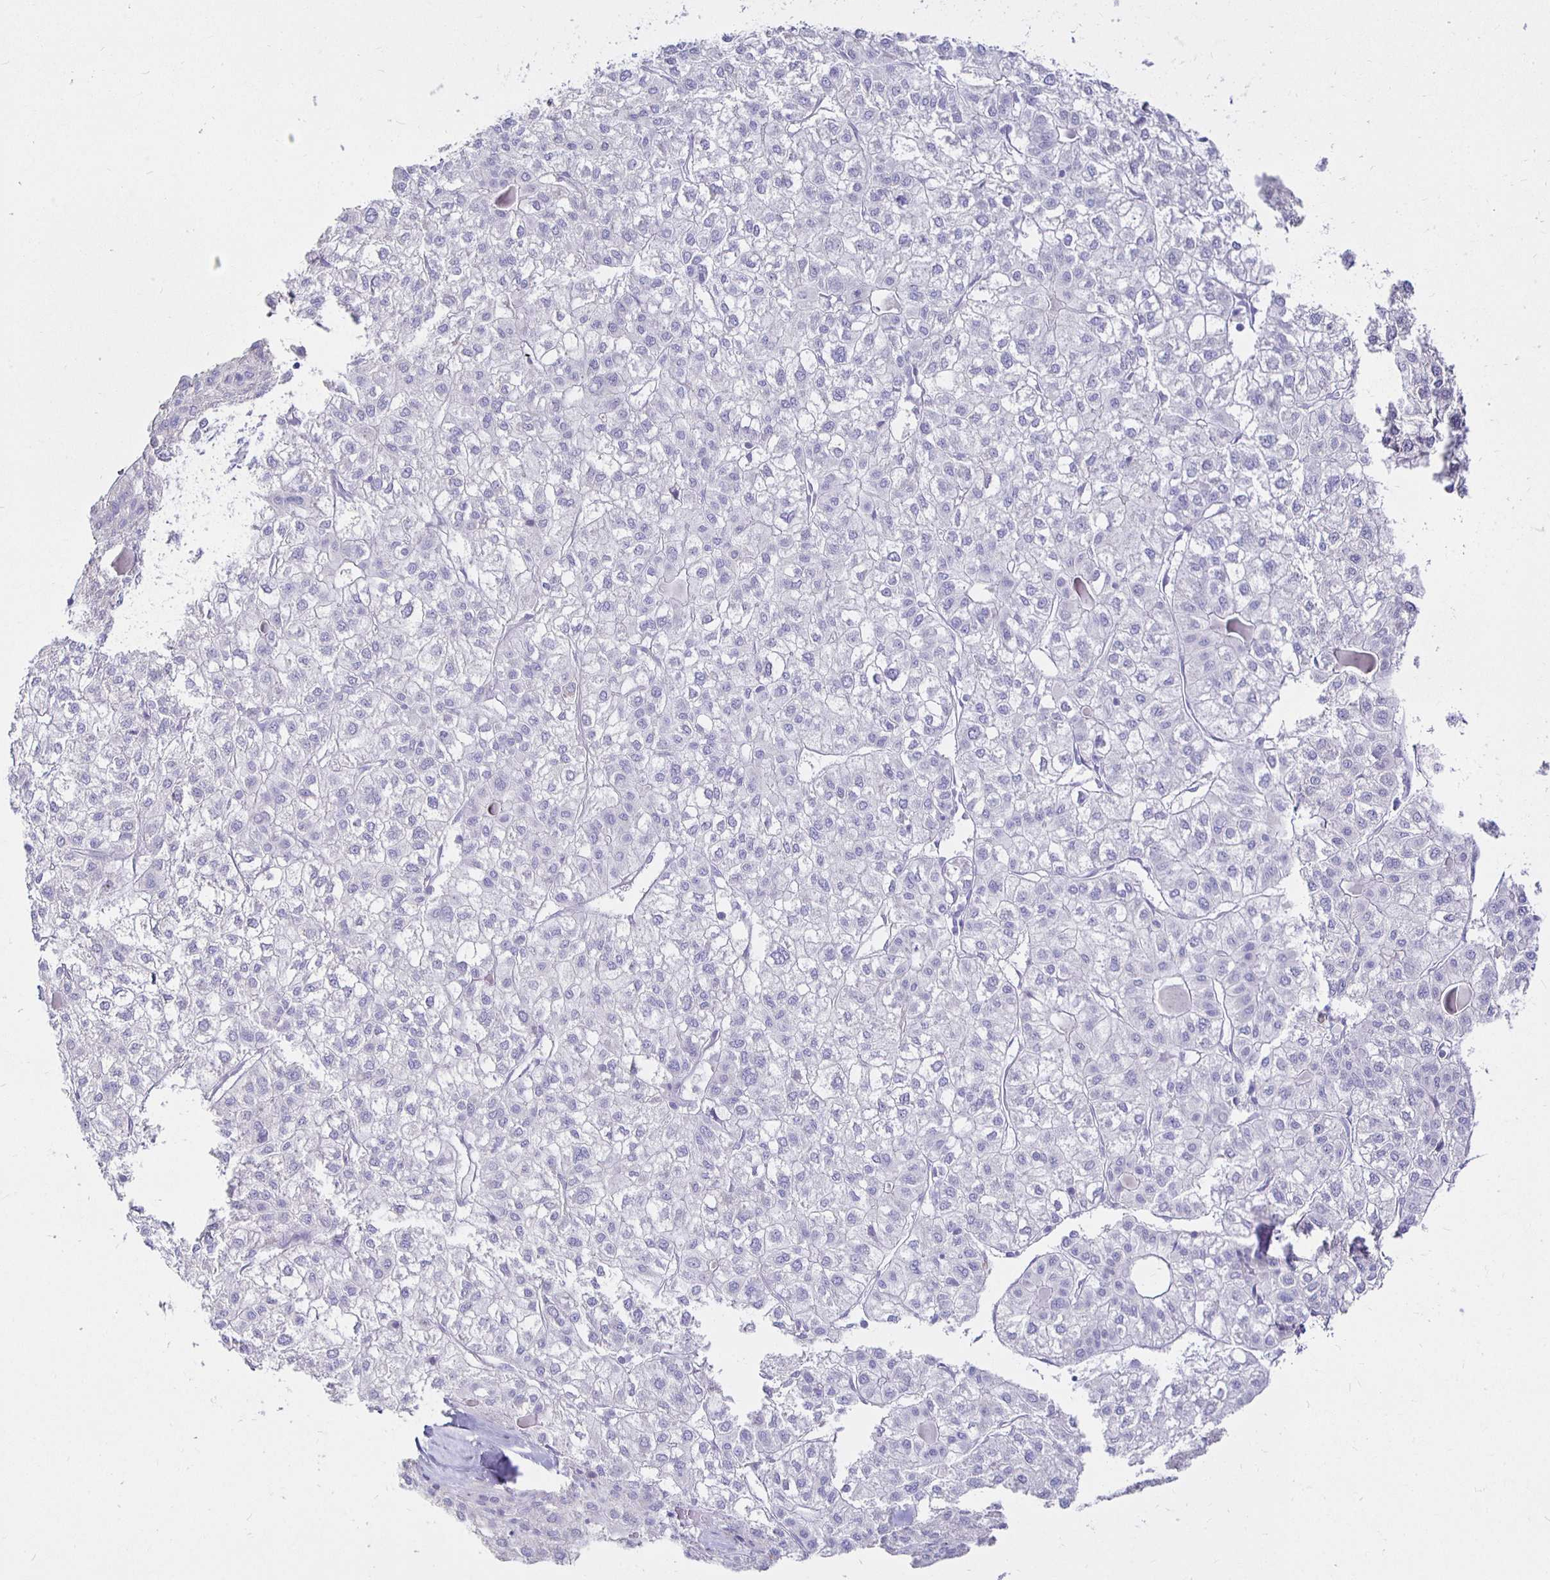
{"staining": {"intensity": "negative", "quantity": "none", "location": "none"}, "tissue": "liver cancer", "cell_type": "Tumor cells", "image_type": "cancer", "snomed": [{"axis": "morphology", "description": "Carcinoma, Hepatocellular, NOS"}, {"axis": "topography", "description": "Liver"}], "caption": "Tumor cells are negative for protein expression in human liver hepatocellular carcinoma.", "gene": "UMOD", "patient": {"sex": "female", "age": 43}}